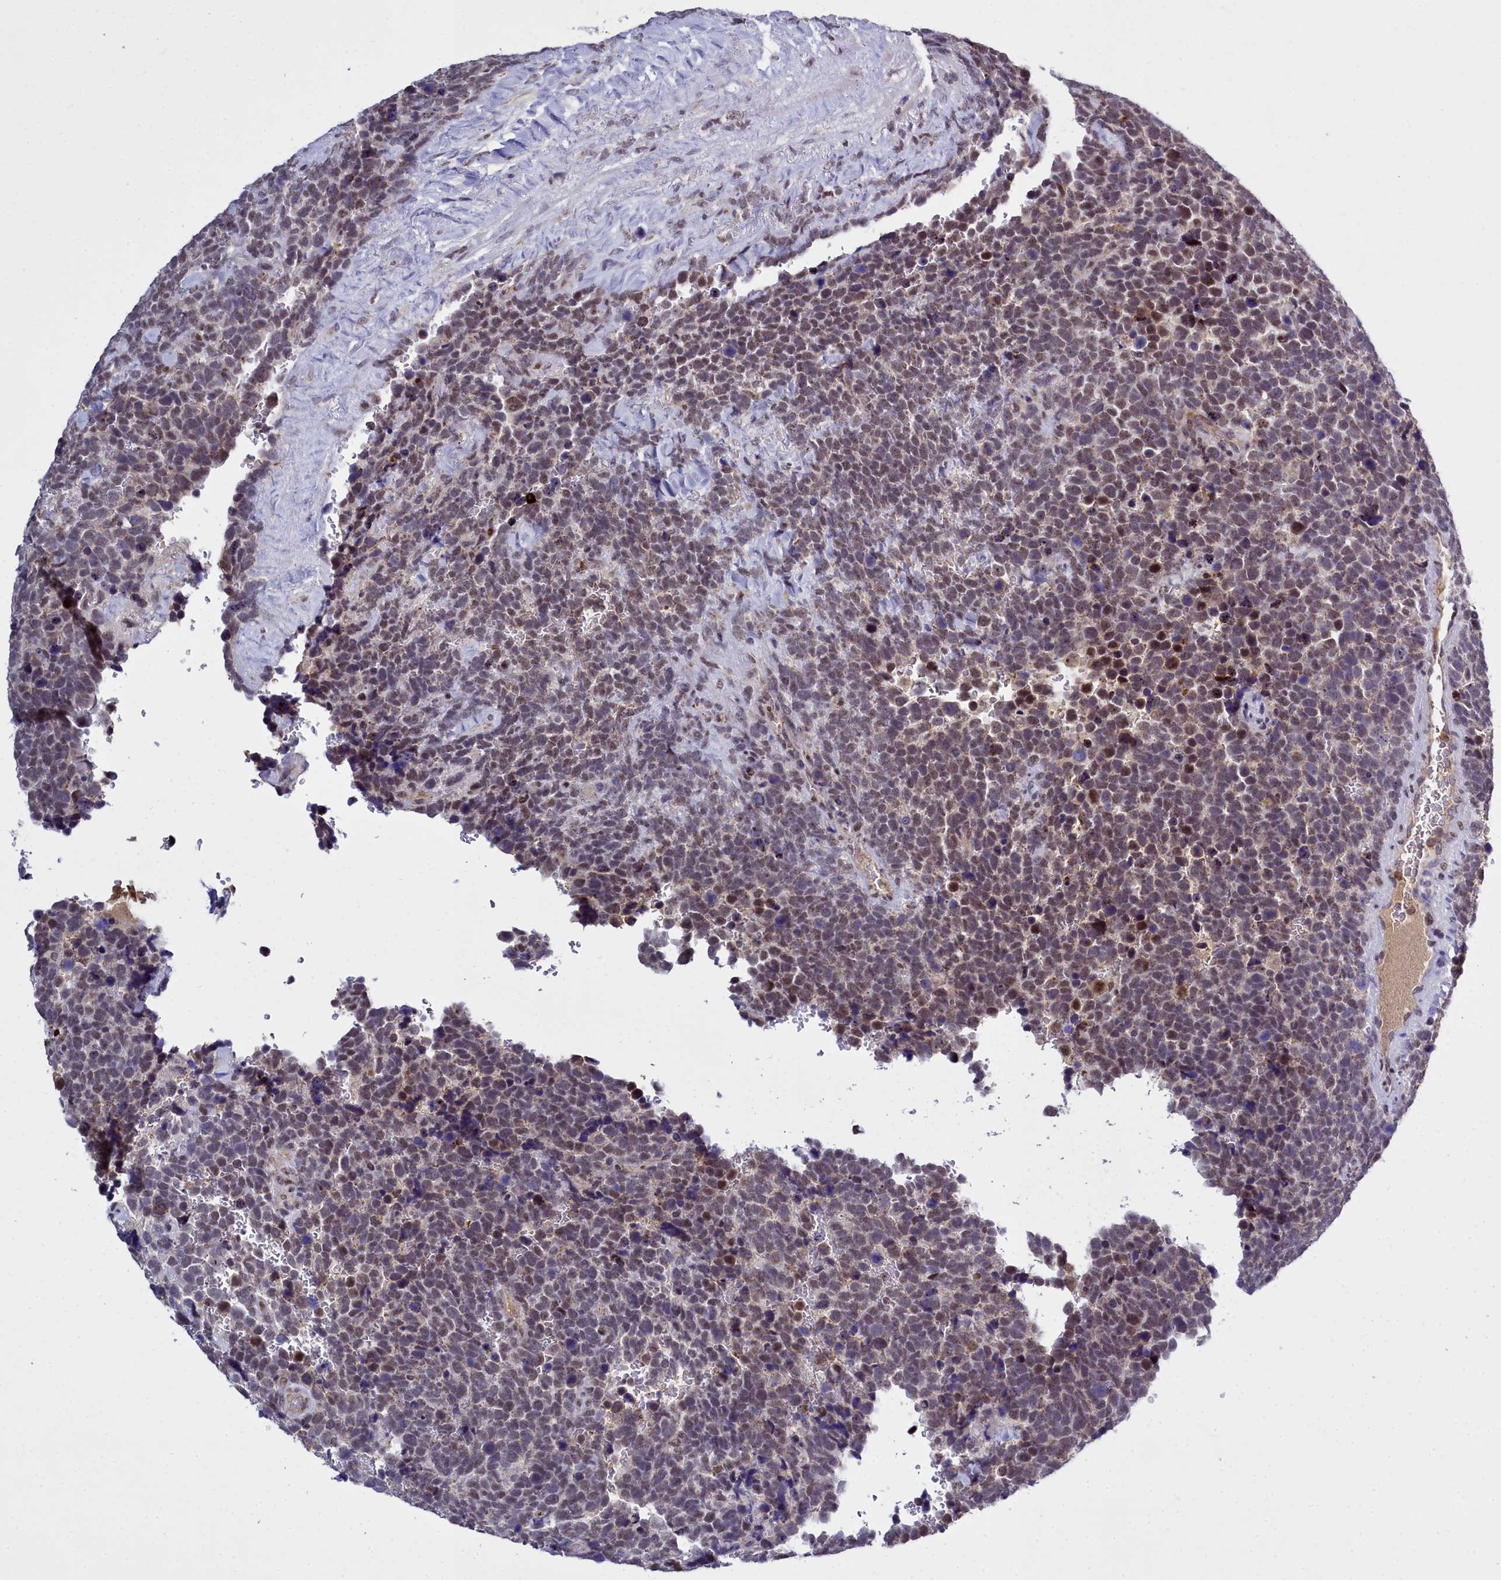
{"staining": {"intensity": "moderate", "quantity": "25%-75%", "location": "nuclear"}, "tissue": "urothelial cancer", "cell_type": "Tumor cells", "image_type": "cancer", "snomed": [{"axis": "morphology", "description": "Urothelial carcinoma, High grade"}, {"axis": "topography", "description": "Urinary bladder"}], "caption": "Human urothelial carcinoma (high-grade) stained for a protein (brown) displays moderate nuclear positive staining in approximately 25%-75% of tumor cells.", "gene": "POM121L2", "patient": {"sex": "female", "age": 82}}